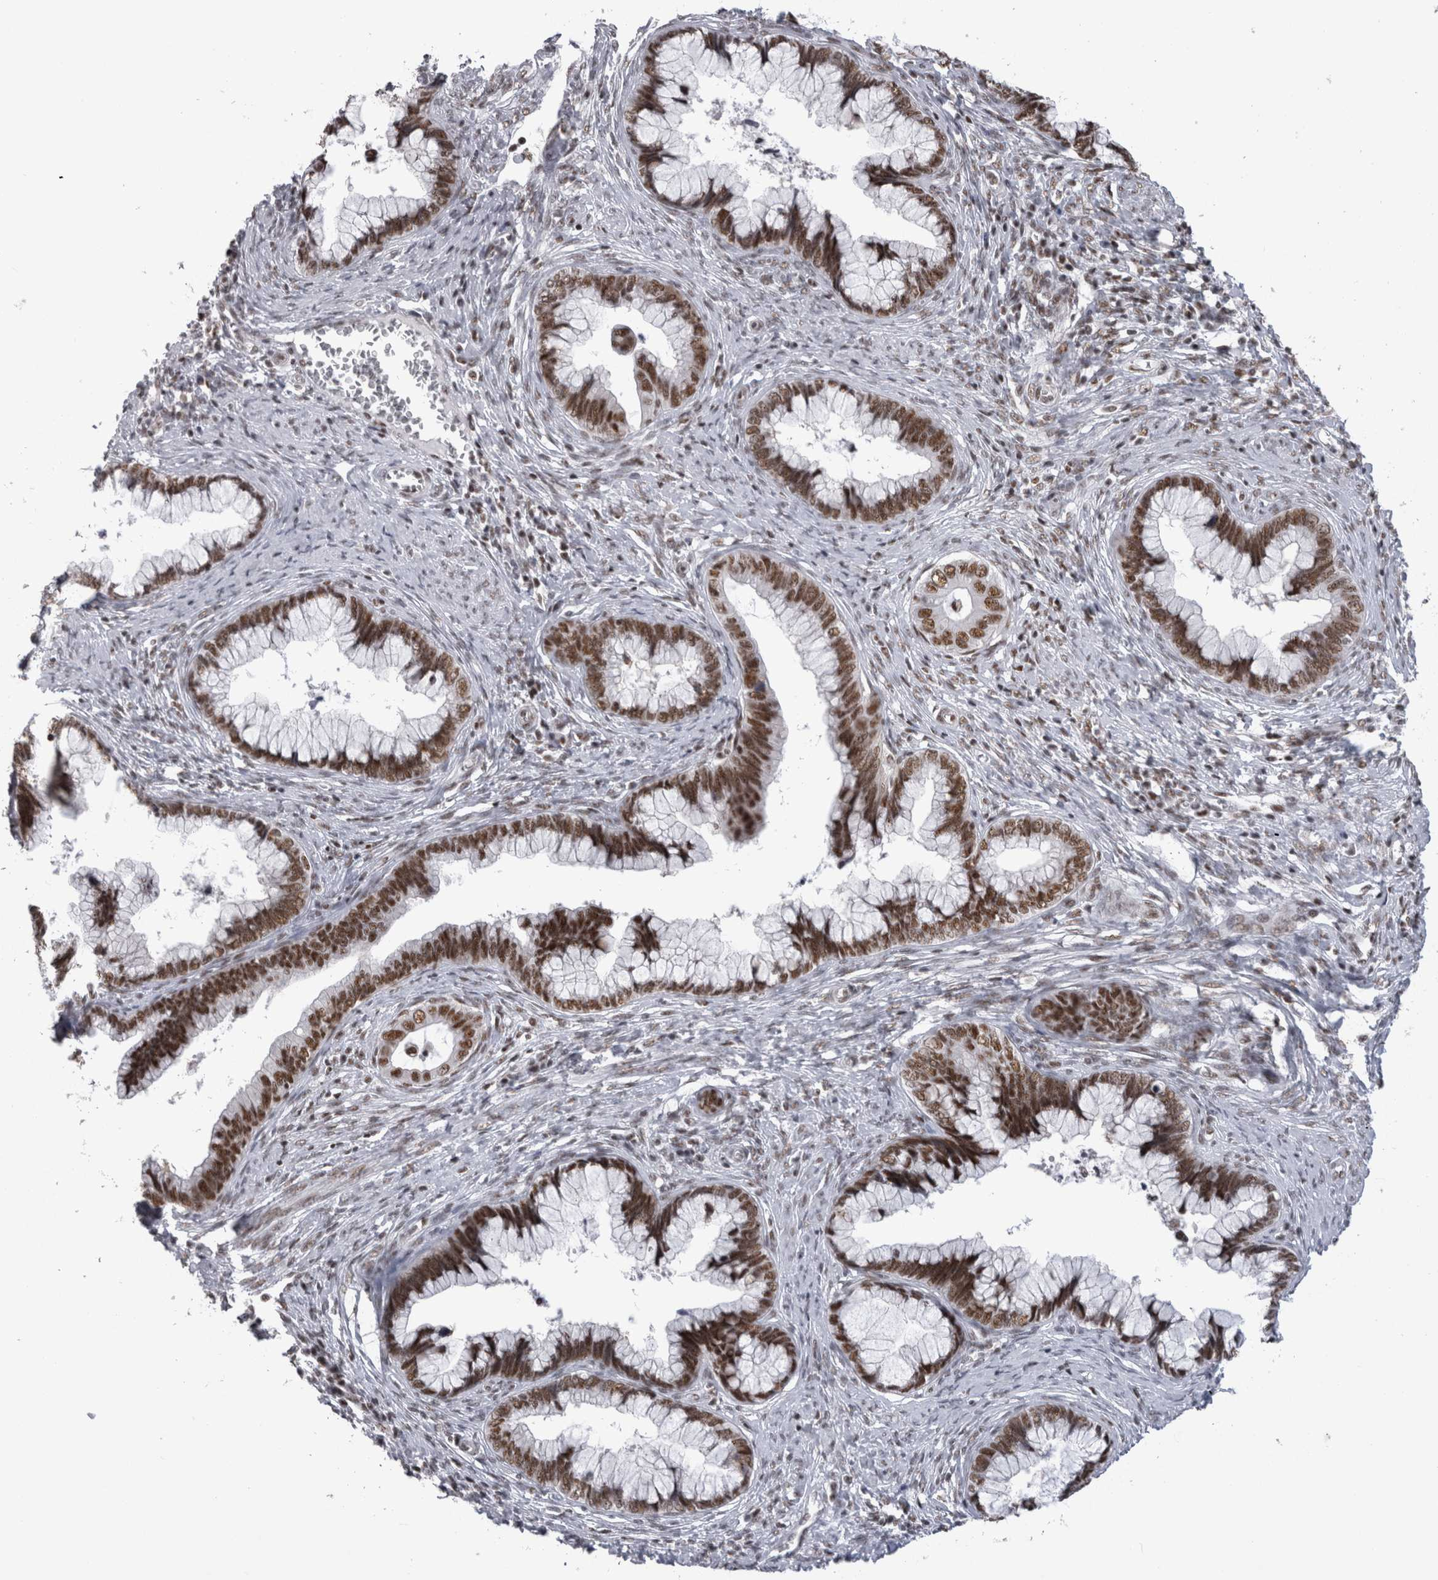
{"staining": {"intensity": "moderate", "quantity": ">75%", "location": "nuclear"}, "tissue": "cervical cancer", "cell_type": "Tumor cells", "image_type": "cancer", "snomed": [{"axis": "morphology", "description": "Adenocarcinoma, NOS"}, {"axis": "topography", "description": "Cervix"}], "caption": "This is a micrograph of IHC staining of cervical cancer (adenocarcinoma), which shows moderate positivity in the nuclear of tumor cells.", "gene": "CDK11A", "patient": {"sex": "female", "age": 44}}